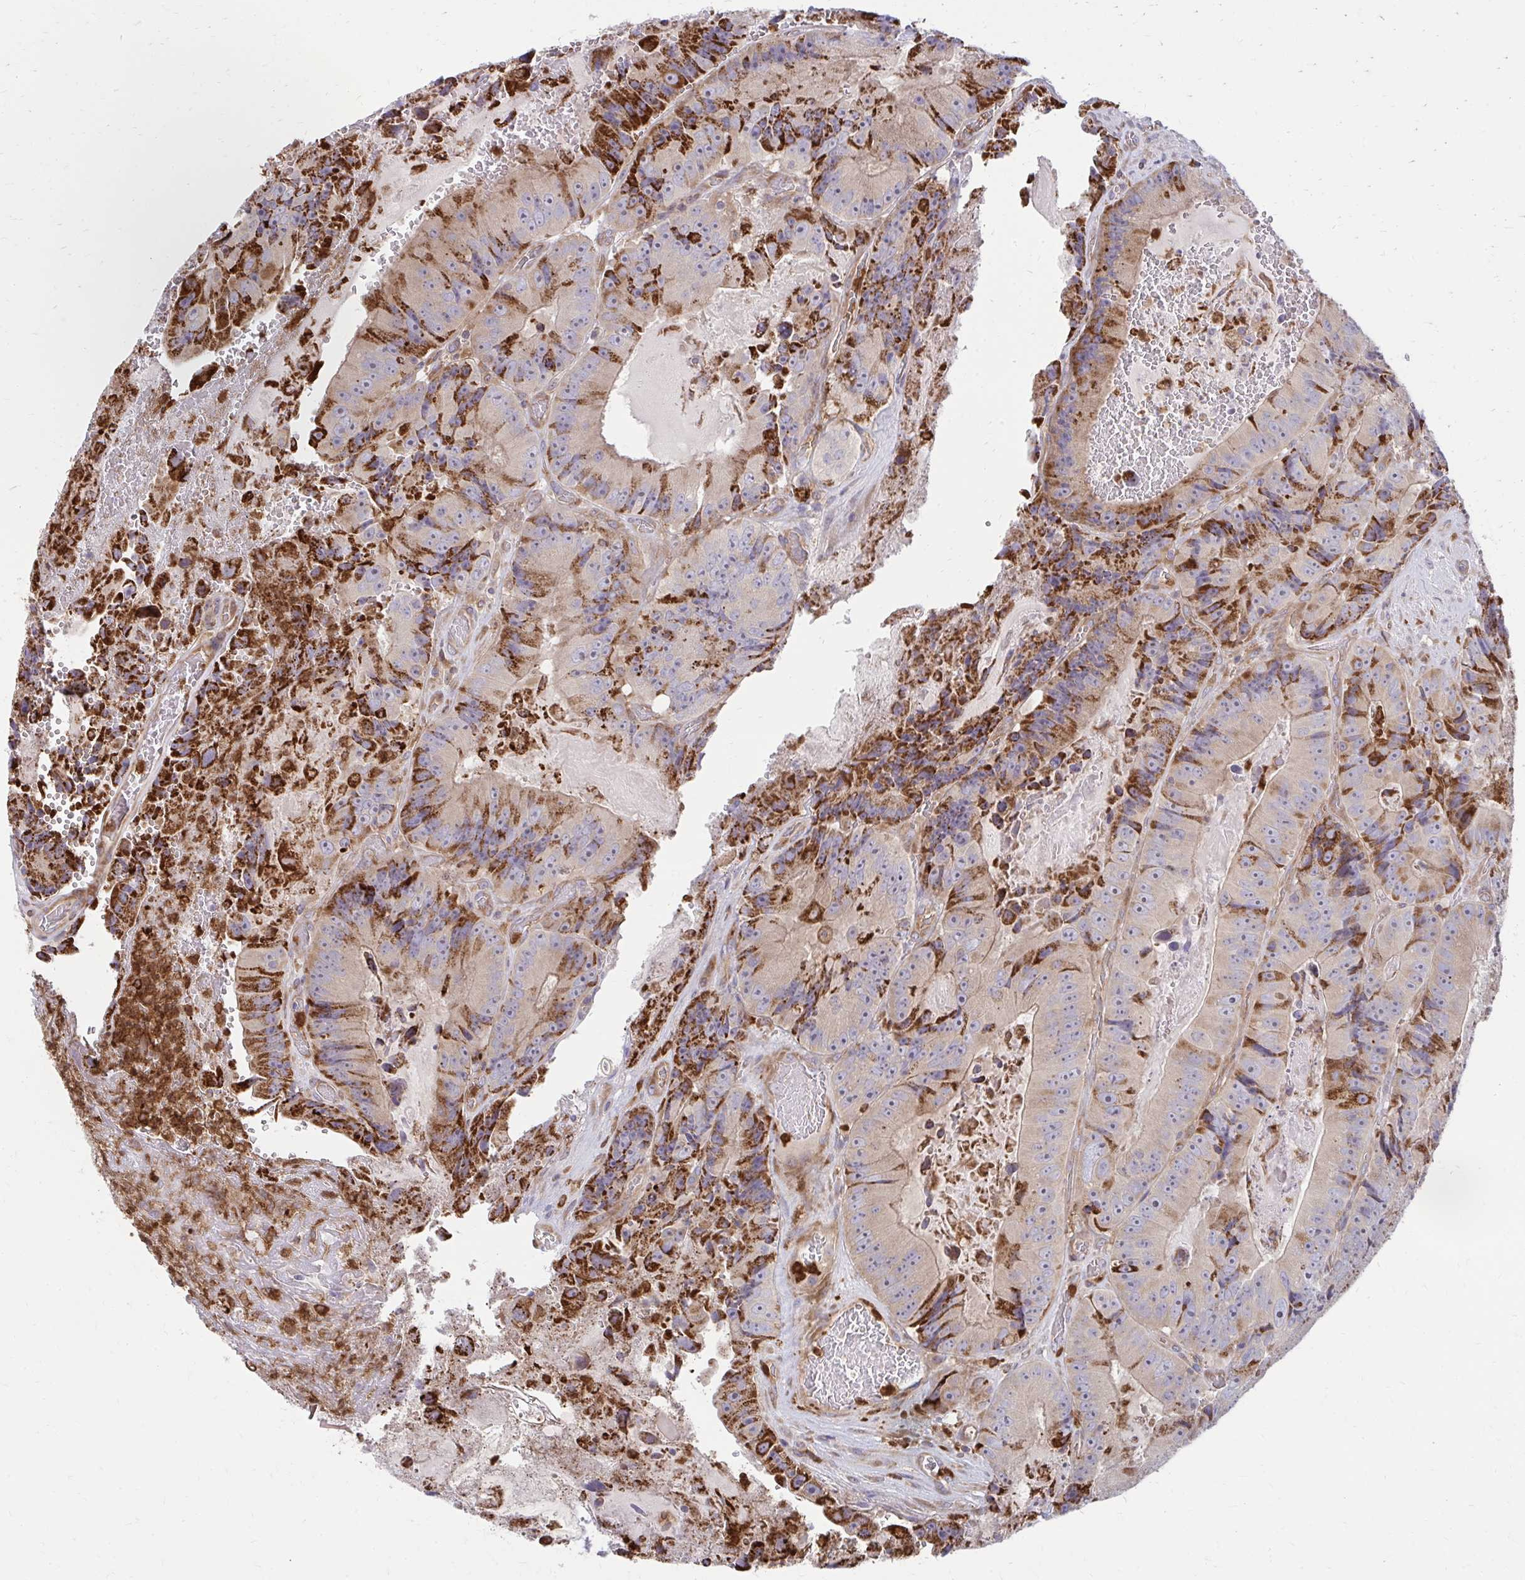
{"staining": {"intensity": "strong", "quantity": "<25%", "location": "cytoplasmic/membranous"}, "tissue": "colorectal cancer", "cell_type": "Tumor cells", "image_type": "cancer", "snomed": [{"axis": "morphology", "description": "Adenocarcinoma, NOS"}, {"axis": "topography", "description": "Colon"}], "caption": "Colorectal cancer stained with immunohistochemistry reveals strong cytoplasmic/membranous staining in about <25% of tumor cells. (Stains: DAB (3,3'-diaminobenzidine) in brown, nuclei in blue, Microscopy: brightfield microscopy at high magnification).", "gene": "ASAP1", "patient": {"sex": "female", "age": 86}}